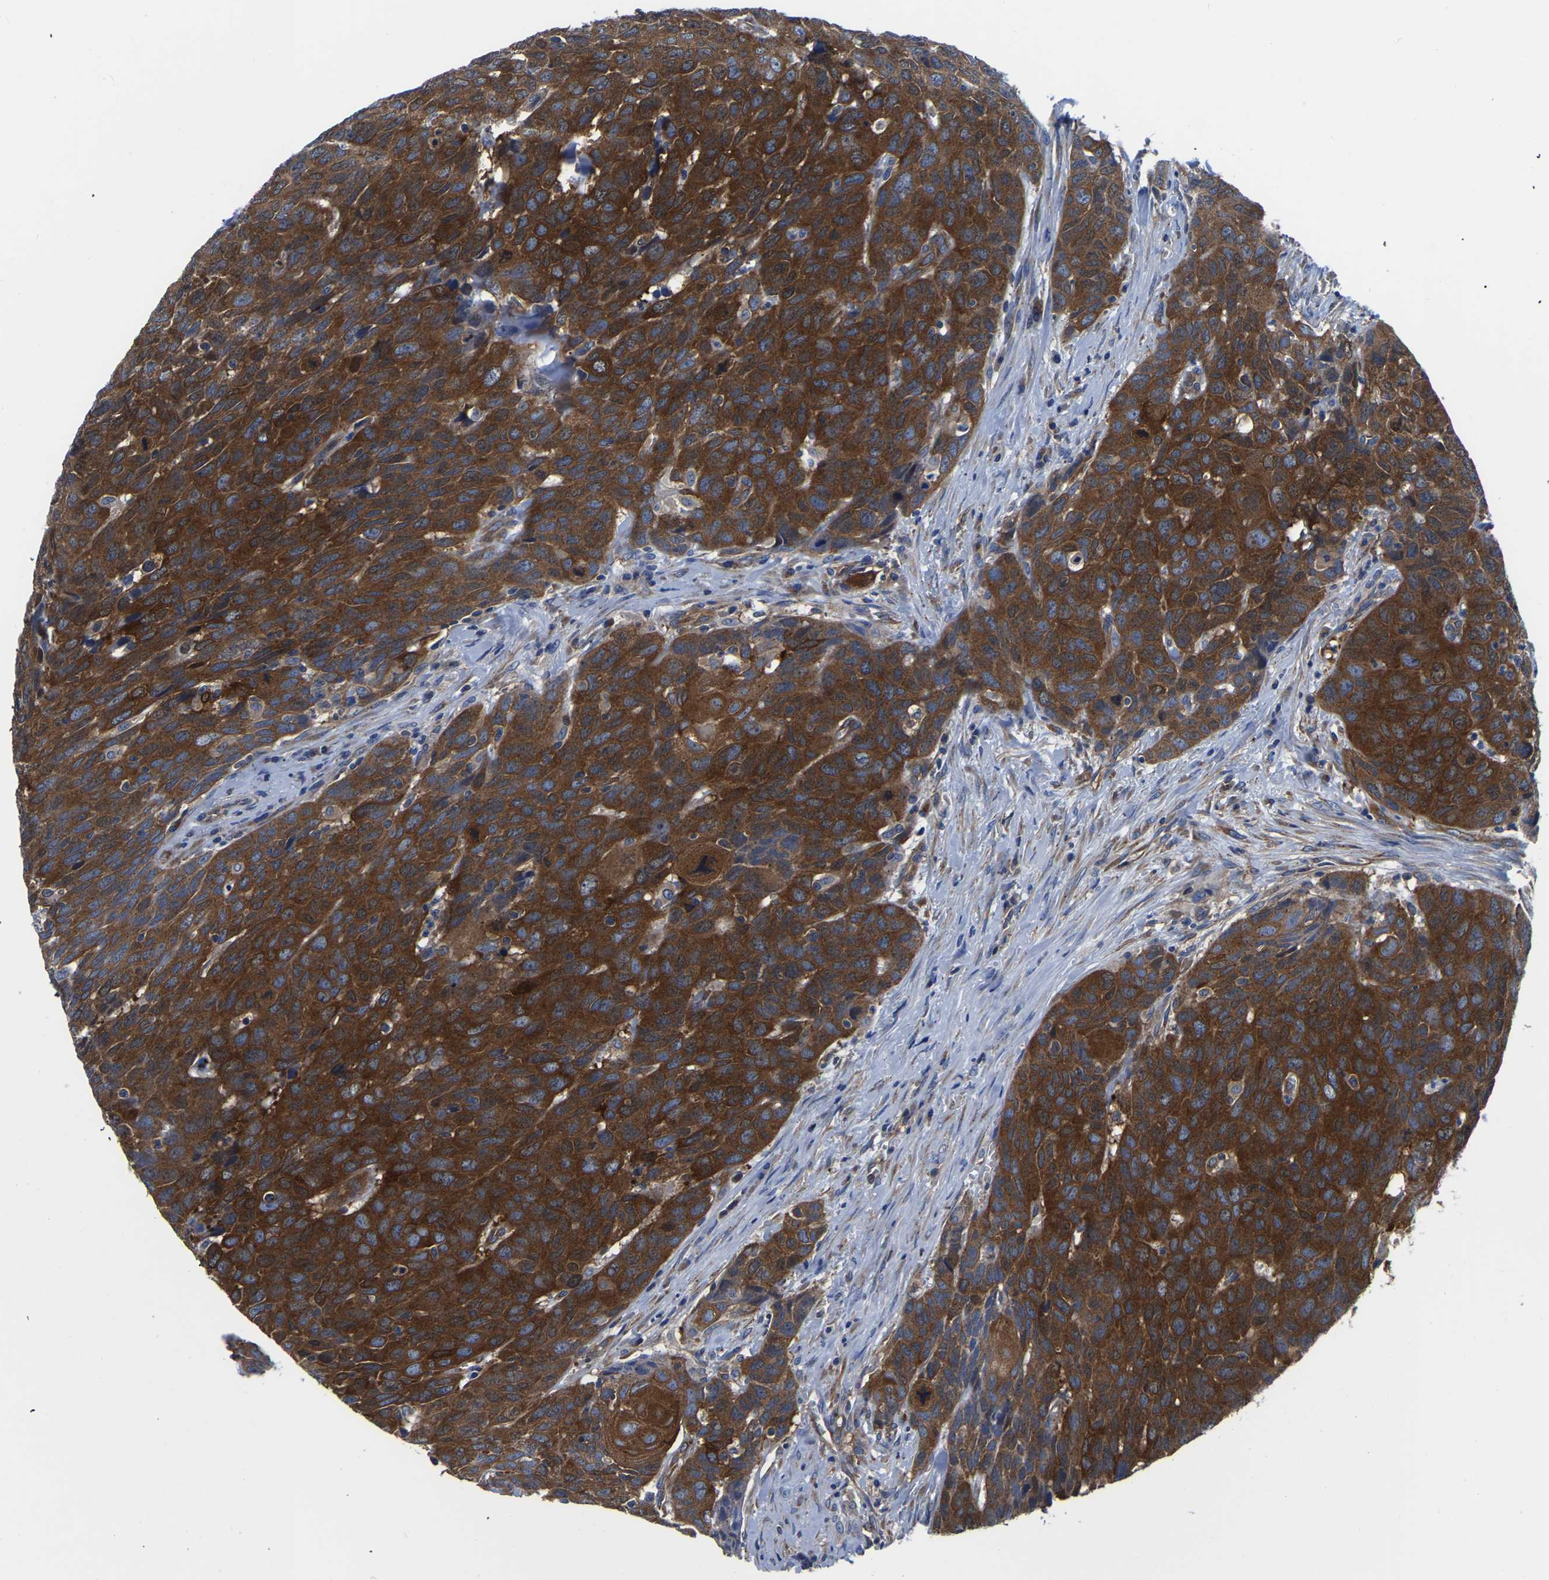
{"staining": {"intensity": "strong", "quantity": ">75%", "location": "cytoplasmic/membranous"}, "tissue": "head and neck cancer", "cell_type": "Tumor cells", "image_type": "cancer", "snomed": [{"axis": "morphology", "description": "Squamous cell carcinoma, NOS"}, {"axis": "topography", "description": "Head-Neck"}], "caption": "Human head and neck cancer stained with a protein marker displays strong staining in tumor cells.", "gene": "TFG", "patient": {"sex": "male", "age": 66}}